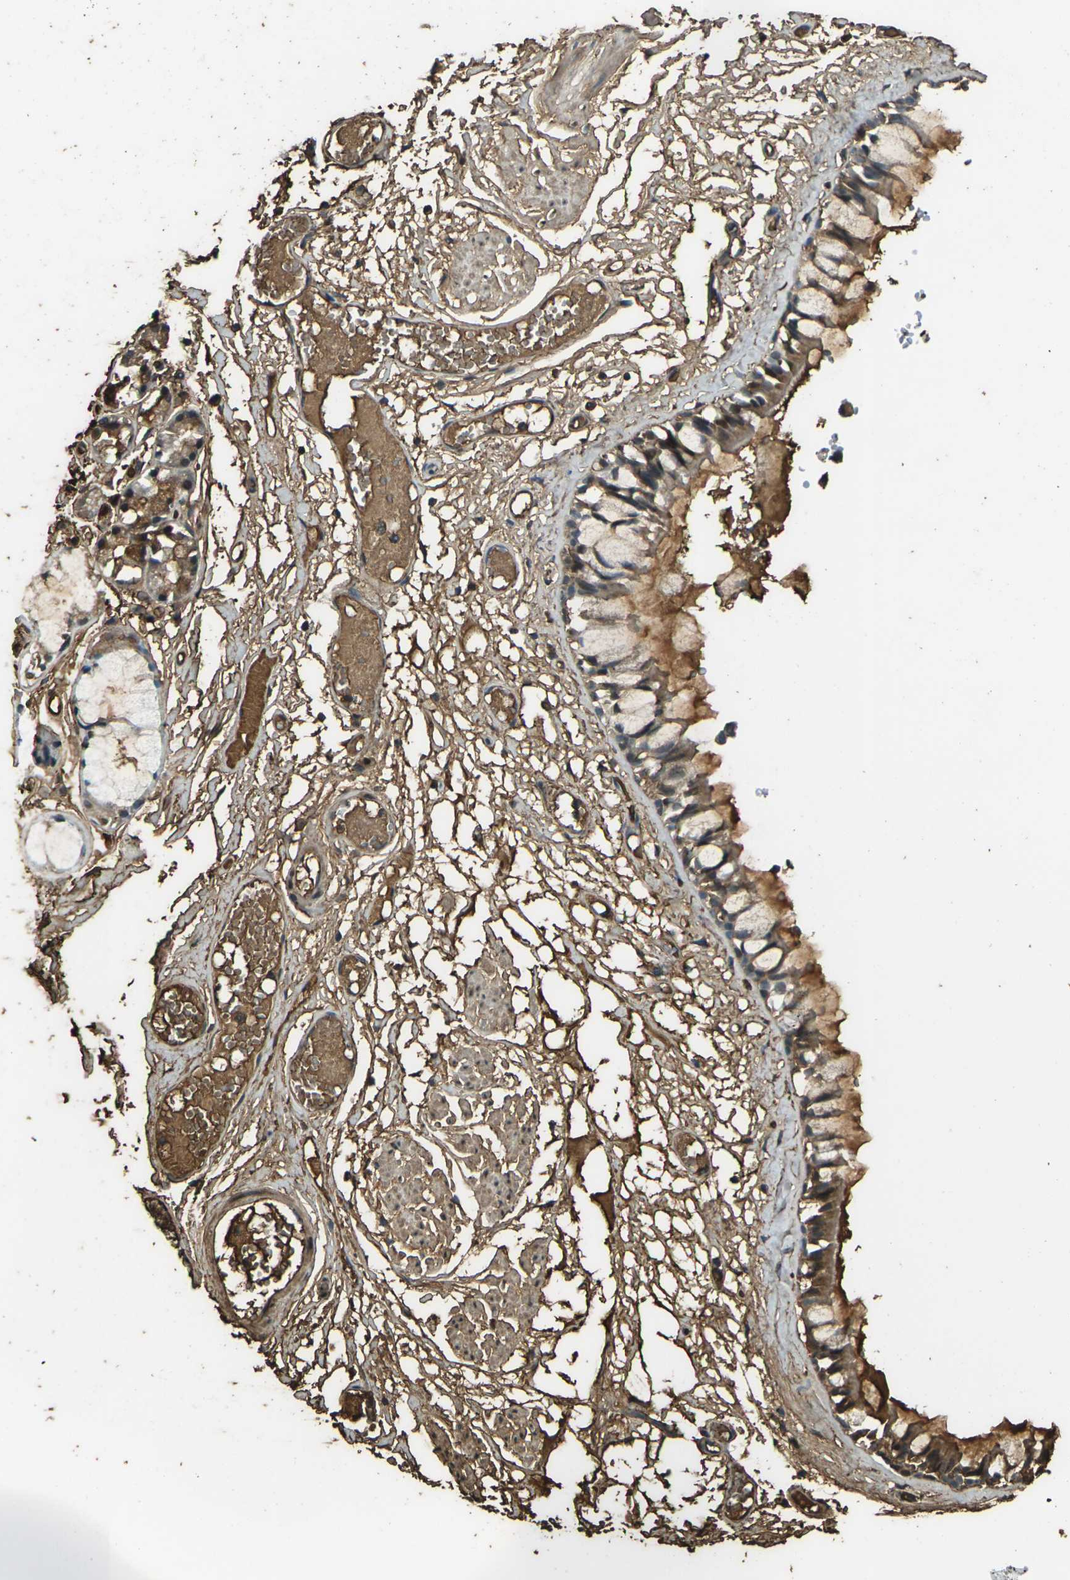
{"staining": {"intensity": "strong", "quantity": "25%-75%", "location": "cytoplasmic/membranous"}, "tissue": "bronchus", "cell_type": "Respiratory epithelial cells", "image_type": "normal", "snomed": [{"axis": "morphology", "description": "Normal tissue, NOS"}, {"axis": "morphology", "description": "Inflammation, NOS"}, {"axis": "topography", "description": "Cartilage tissue"}, {"axis": "topography", "description": "Lung"}], "caption": "Immunohistochemical staining of benign bronchus shows strong cytoplasmic/membranous protein positivity in about 25%-75% of respiratory epithelial cells. (IHC, brightfield microscopy, high magnification).", "gene": "CYP1B1", "patient": {"sex": "male", "age": 71}}